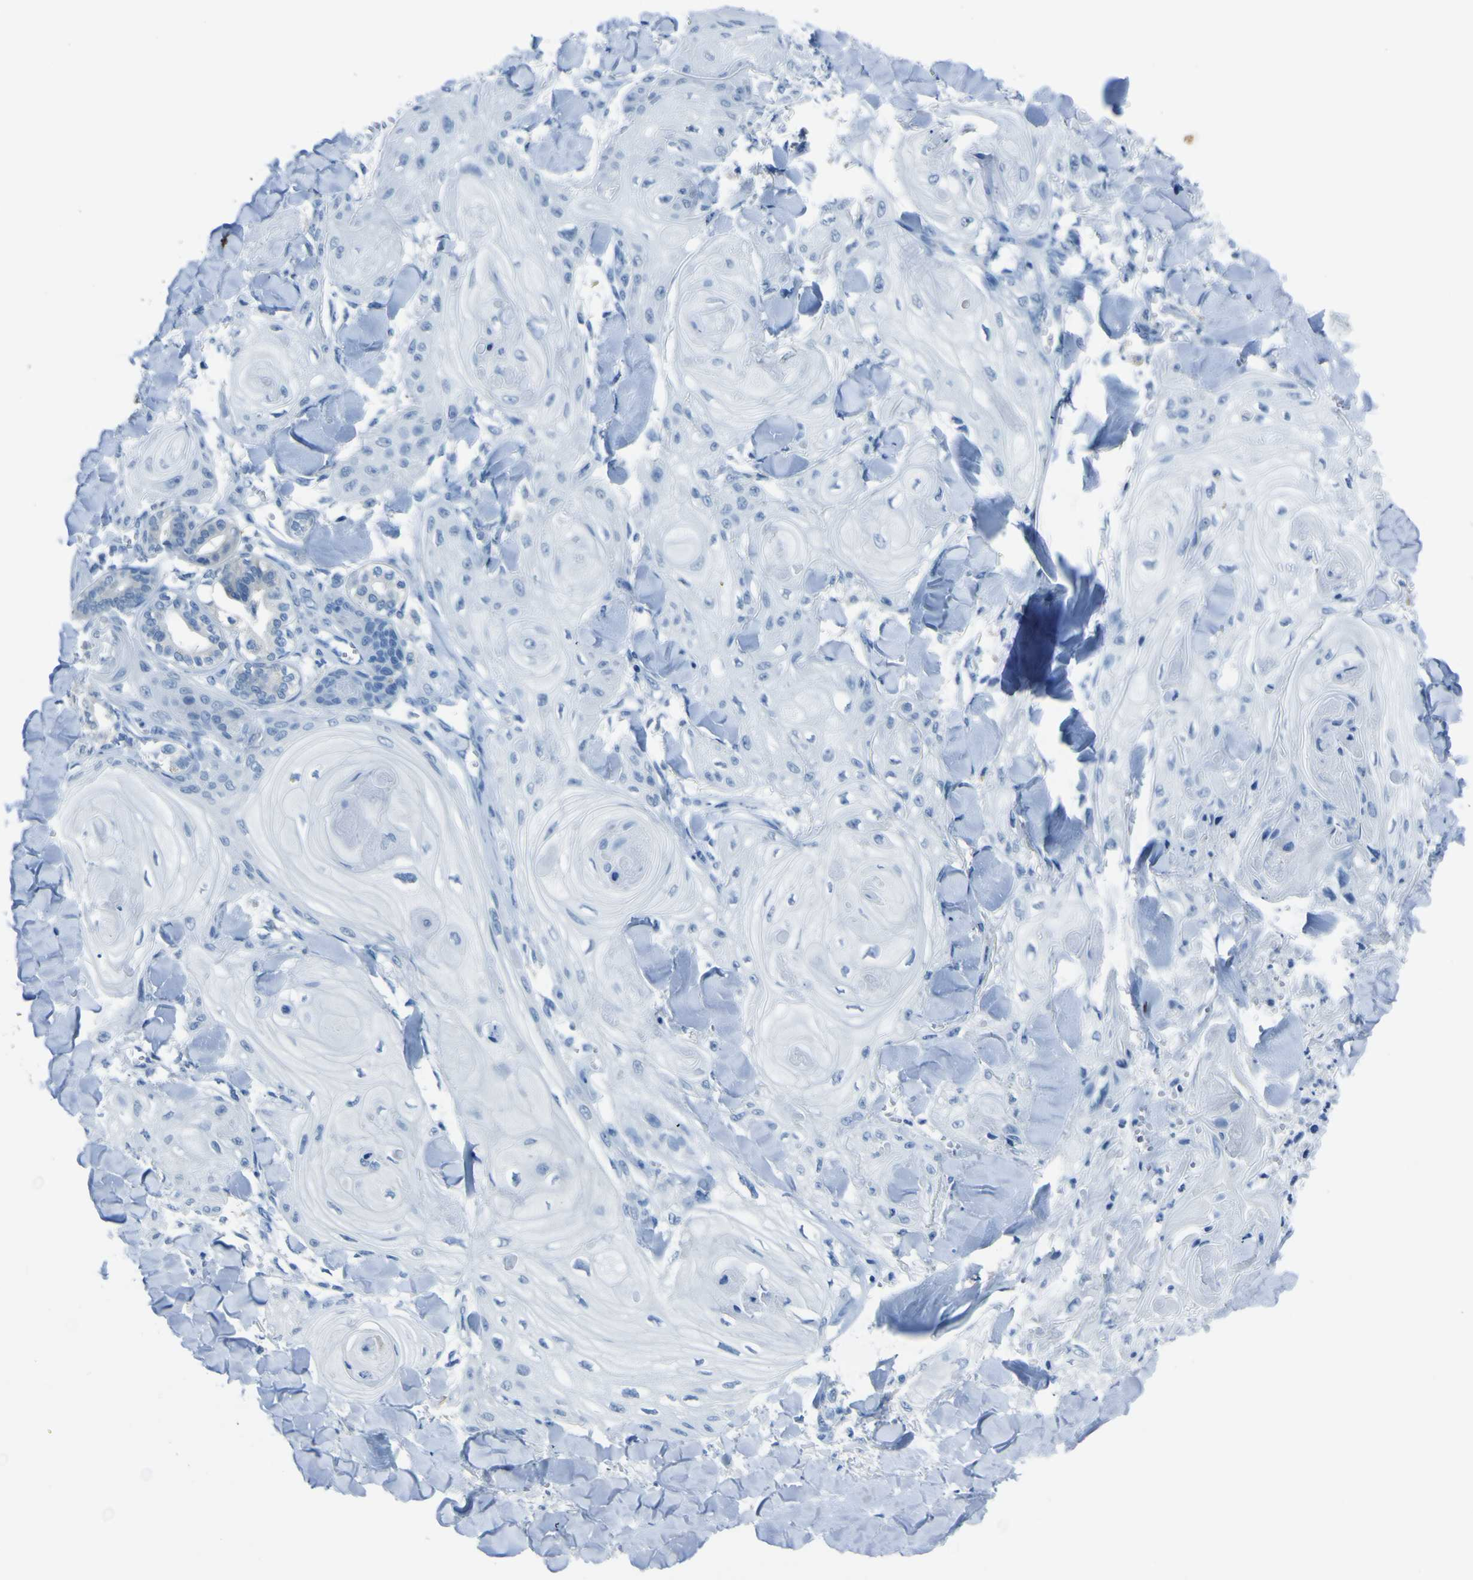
{"staining": {"intensity": "negative", "quantity": "none", "location": "none"}, "tissue": "skin cancer", "cell_type": "Tumor cells", "image_type": "cancer", "snomed": [{"axis": "morphology", "description": "Squamous cell carcinoma, NOS"}, {"axis": "topography", "description": "Skin"}], "caption": "This photomicrograph is of squamous cell carcinoma (skin) stained with immunohistochemistry to label a protein in brown with the nuclei are counter-stained blue. There is no expression in tumor cells. (Immunohistochemistry, brightfield microscopy, high magnification).", "gene": "PHKG1", "patient": {"sex": "male", "age": 74}}